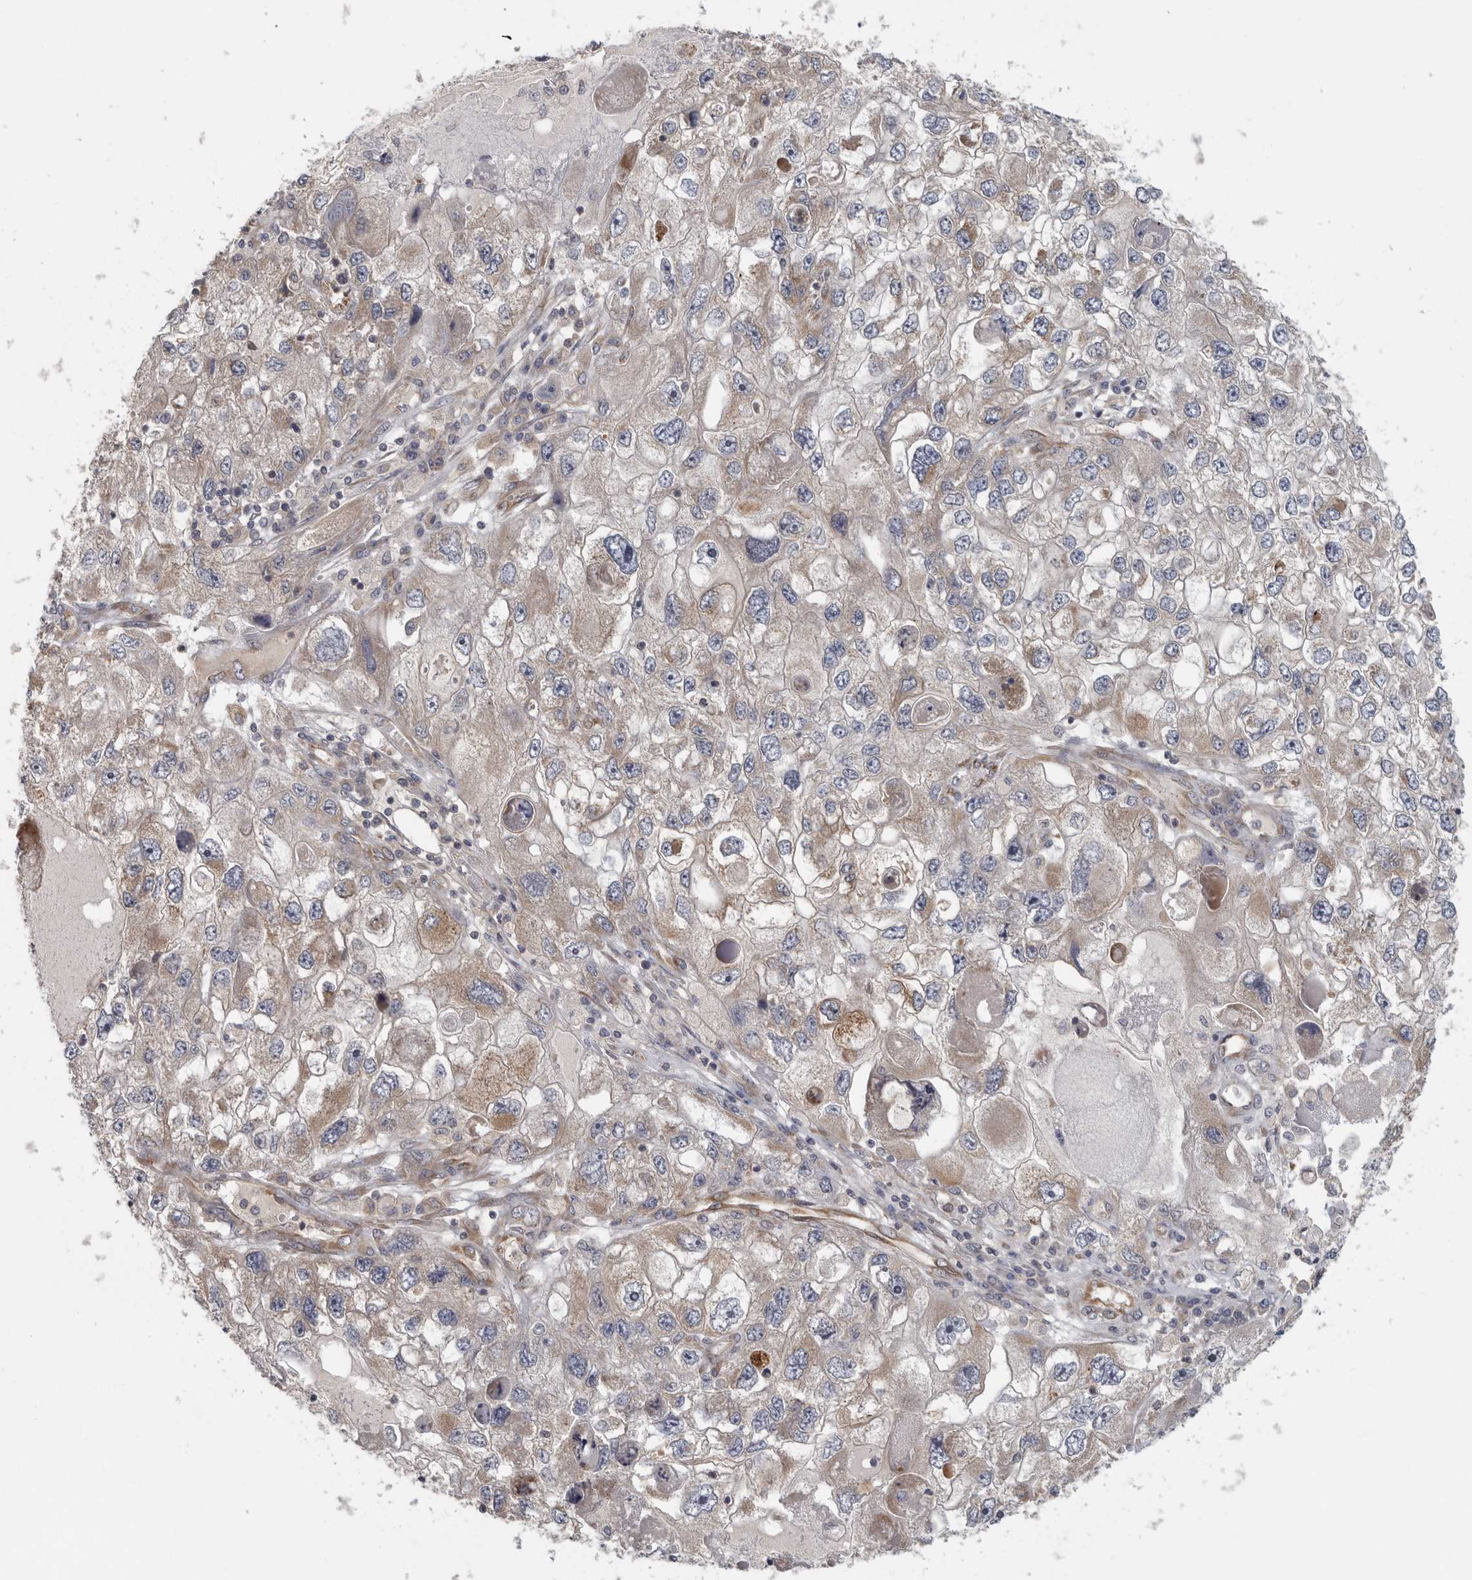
{"staining": {"intensity": "weak", "quantity": "25%-75%", "location": "cytoplasmic/membranous"}, "tissue": "endometrial cancer", "cell_type": "Tumor cells", "image_type": "cancer", "snomed": [{"axis": "morphology", "description": "Adenocarcinoma, NOS"}, {"axis": "topography", "description": "Endometrium"}], "caption": "The histopathology image exhibits immunohistochemical staining of endometrial cancer (adenocarcinoma). There is weak cytoplasmic/membranous positivity is seen in approximately 25%-75% of tumor cells.", "gene": "BCAP29", "patient": {"sex": "female", "age": 49}}